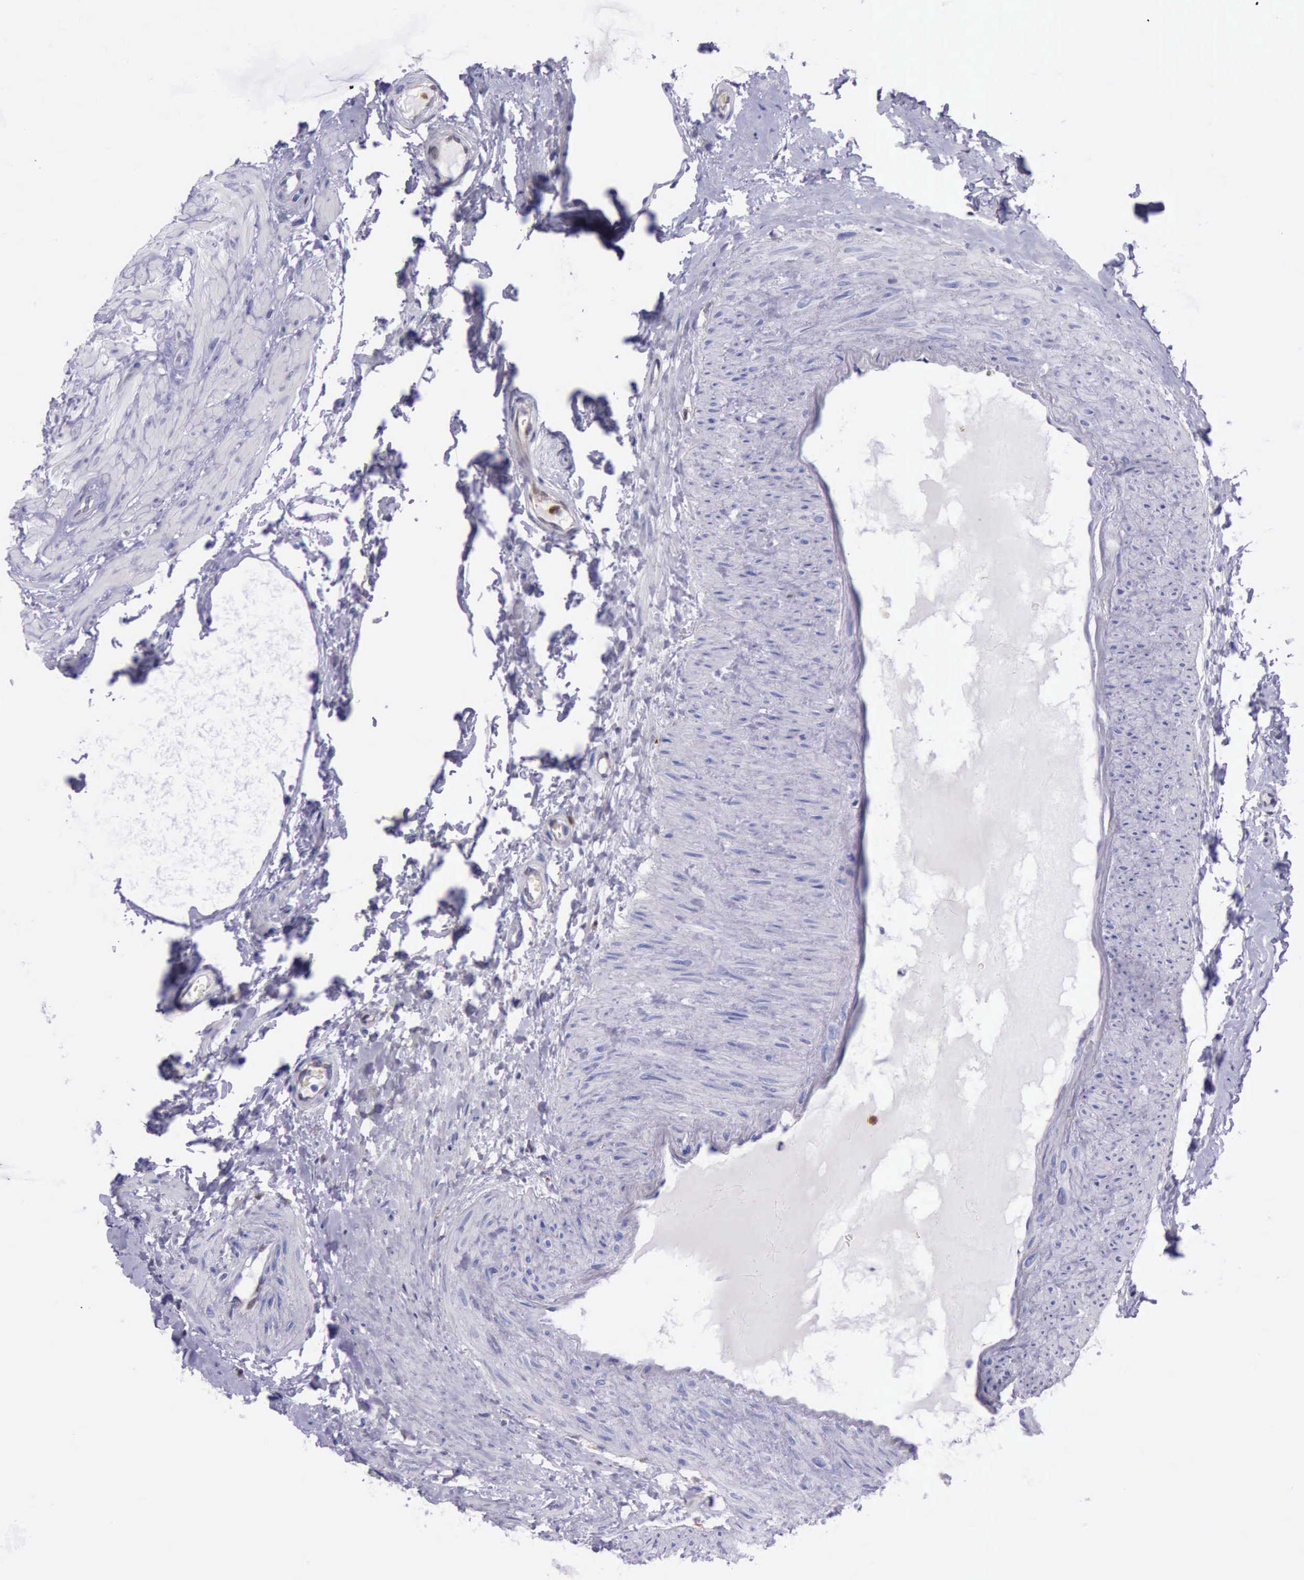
{"staining": {"intensity": "weak", "quantity": "<25%", "location": "cytoplasmic/membranous"}, "tissue": "epididymis", "cell_type": "Glandular cells", "image_type": "normal", "snomed": [{"axis": "morphology", "description": "Normal tissue, NOS"}, {"axis": "topography", "description": "Epididymis"}], "caption": "High power microscopy photomicrograph of an immunohistochemistry (IHC) image of normal epididymis, revealing no significant expression in glandular cells. Brightfield microscopy of immunohistochemistry stained with DAB (3,3'-diaminobenzidine) (brown) and hematoxylin (blue), captured at high magnification.", "gene": "TYMP", "patient": {"sex": "male", "age": 68}}